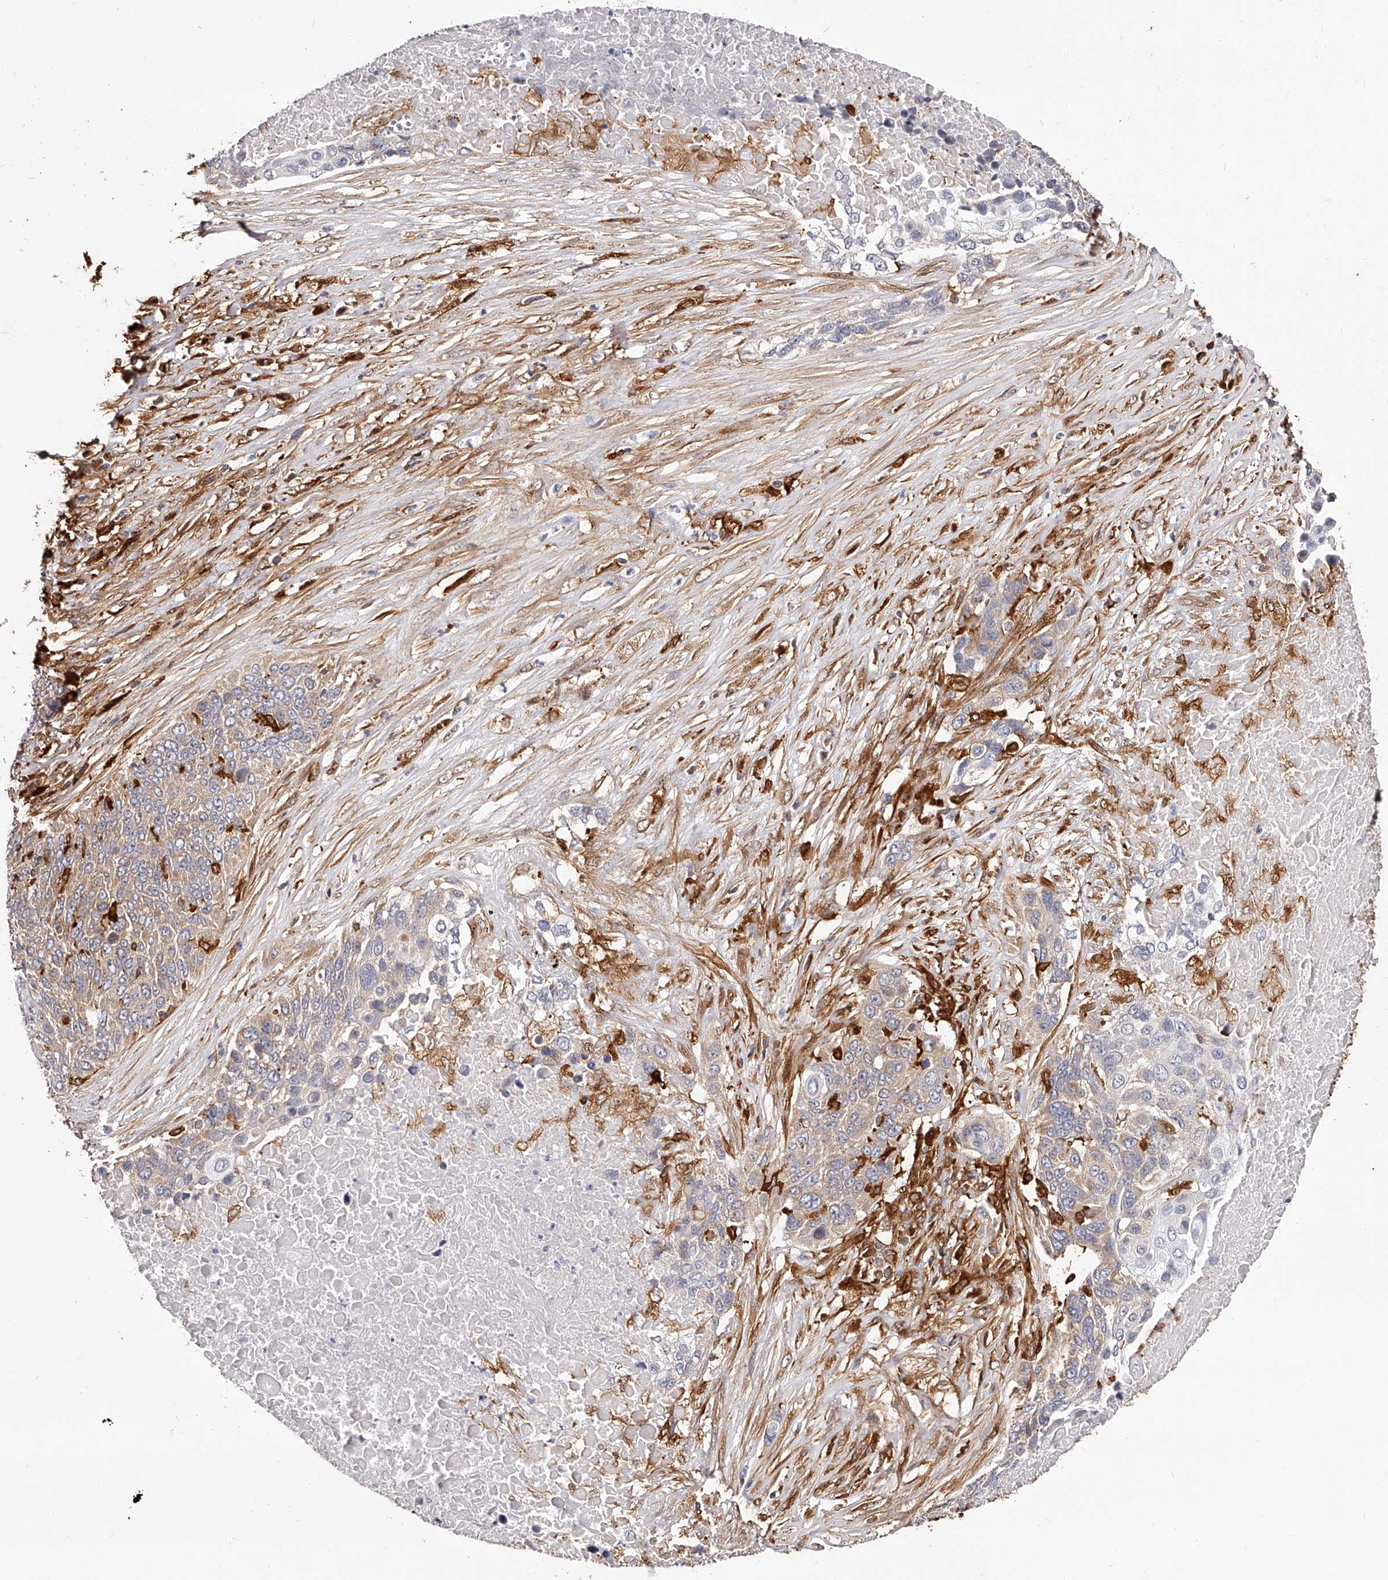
{"staining": {"intensity": "weak", "quantity": ">75%", "location": "cytoplasmic/membranous"}, "tissue": "lung cancer", "cell_type": "Tumor cells", "image_type": "cancer", "snomed": [{"axis": "morphology", "description": "Squamous cell carcinoma, NOS"}, {"axis": "topography", "description": "Lung"}], "caption": "High-magnification brightfield microscopy of squamous cell carcinoma (lung) stained with DAB (3,3'-diaminobenzidine) (brown) and counterstained with hematoxylin (blue). tumor cells exhibit weak cytoplasmic/membranous positivity is seen in approximately>75% of cells.", "gene": "LAP3", "patient": {"sex": "male", "age": 66}}